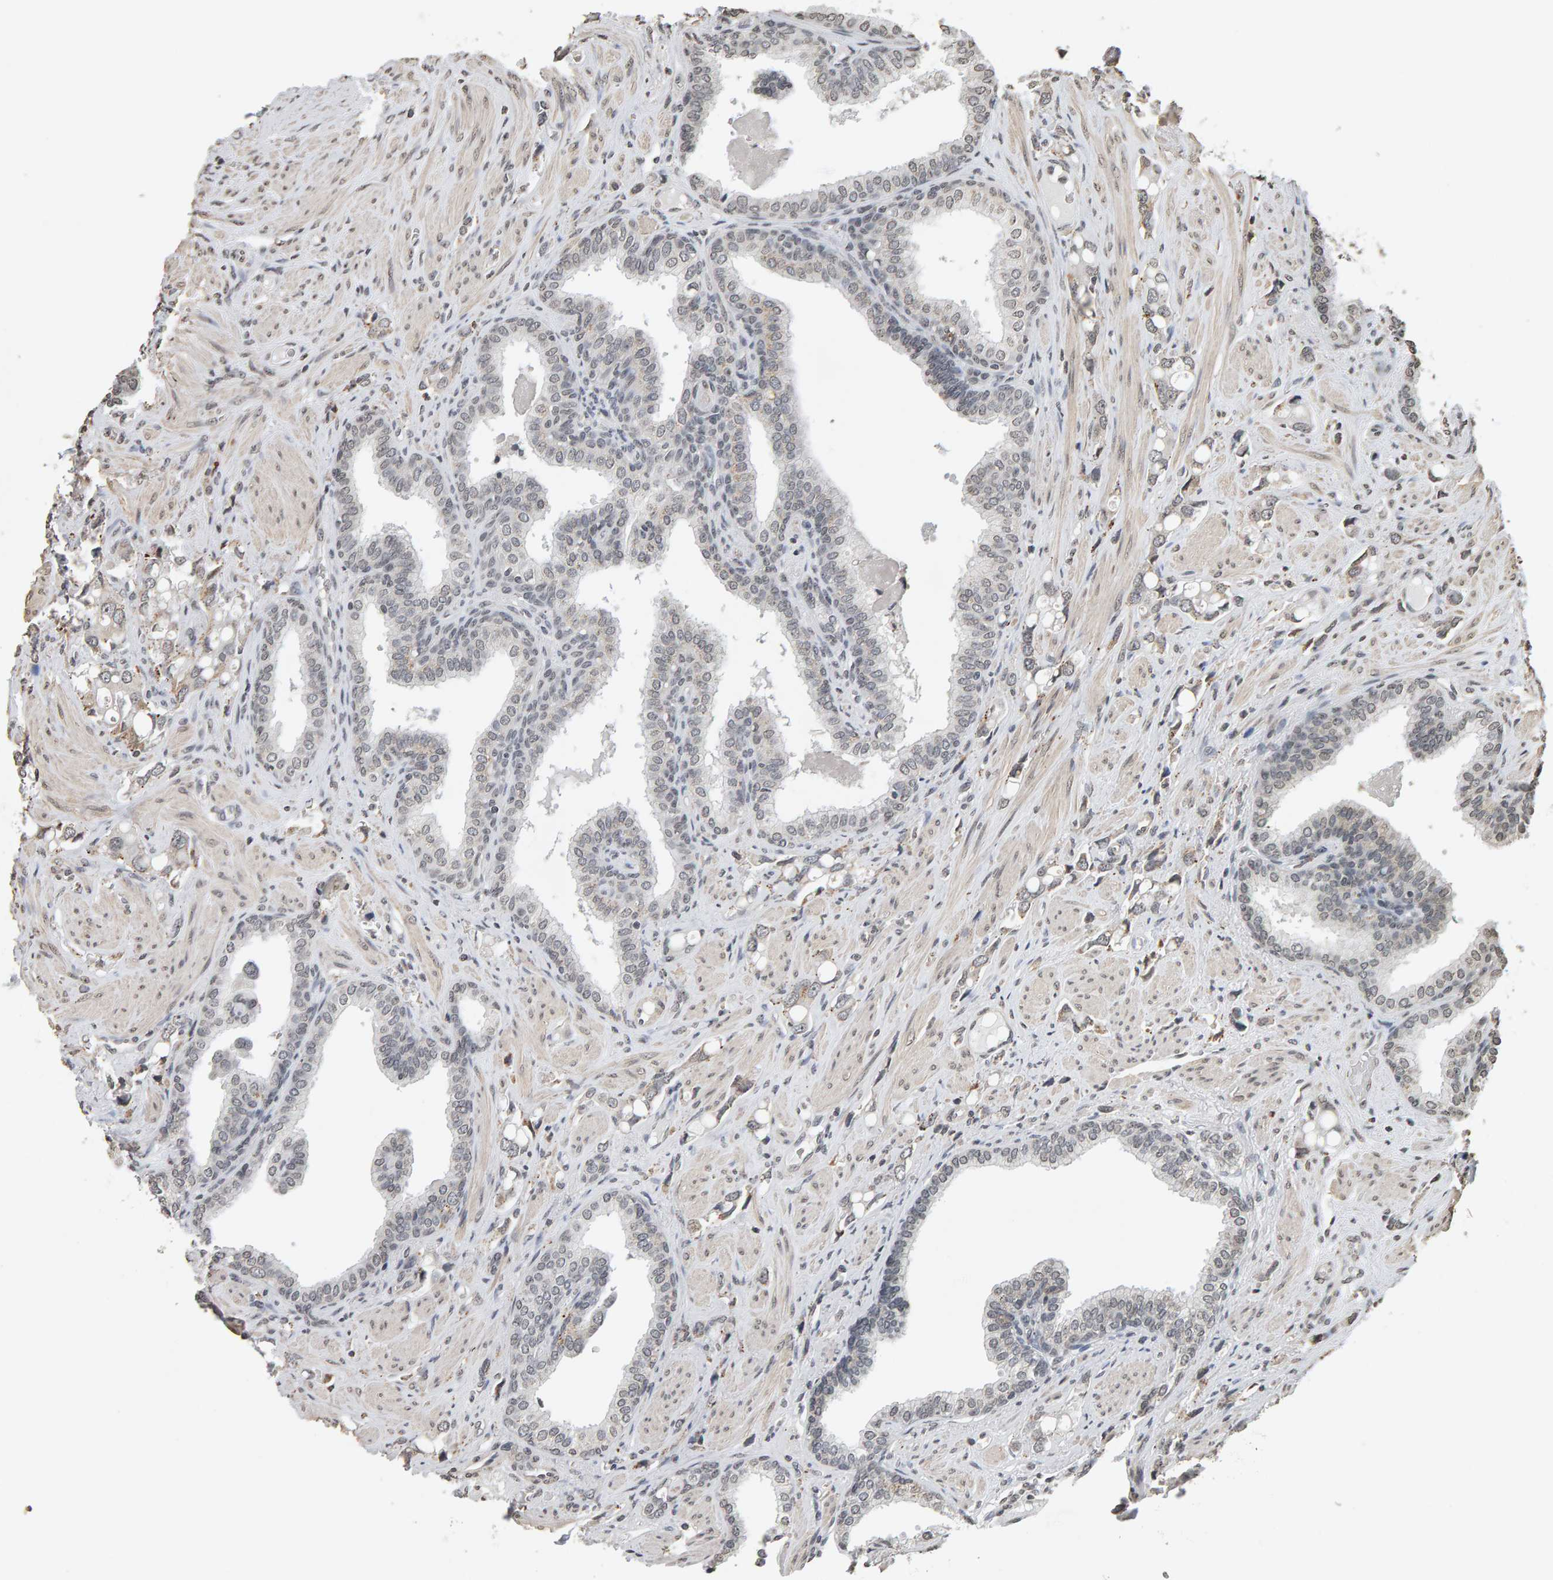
{"staining": {"intensity": "negative", "quantity": "none", "location": "none"}, "tissue": "prostate cancer", "cell_type": "Tumor cells", "image_type": "cancer", "snomed": [{"axis": "morphology", "description": "Adenocarcinoma, High grade"}, {"axis": "topography", "description": "Prostate"}], "caption": "IHC image of prostate high-grade adenocarcinoma stained for a protein (brown), which exhibits no expression in tumor cells.", "gene": "AFF4", "patient": {"sex": "male", "age": 52}}